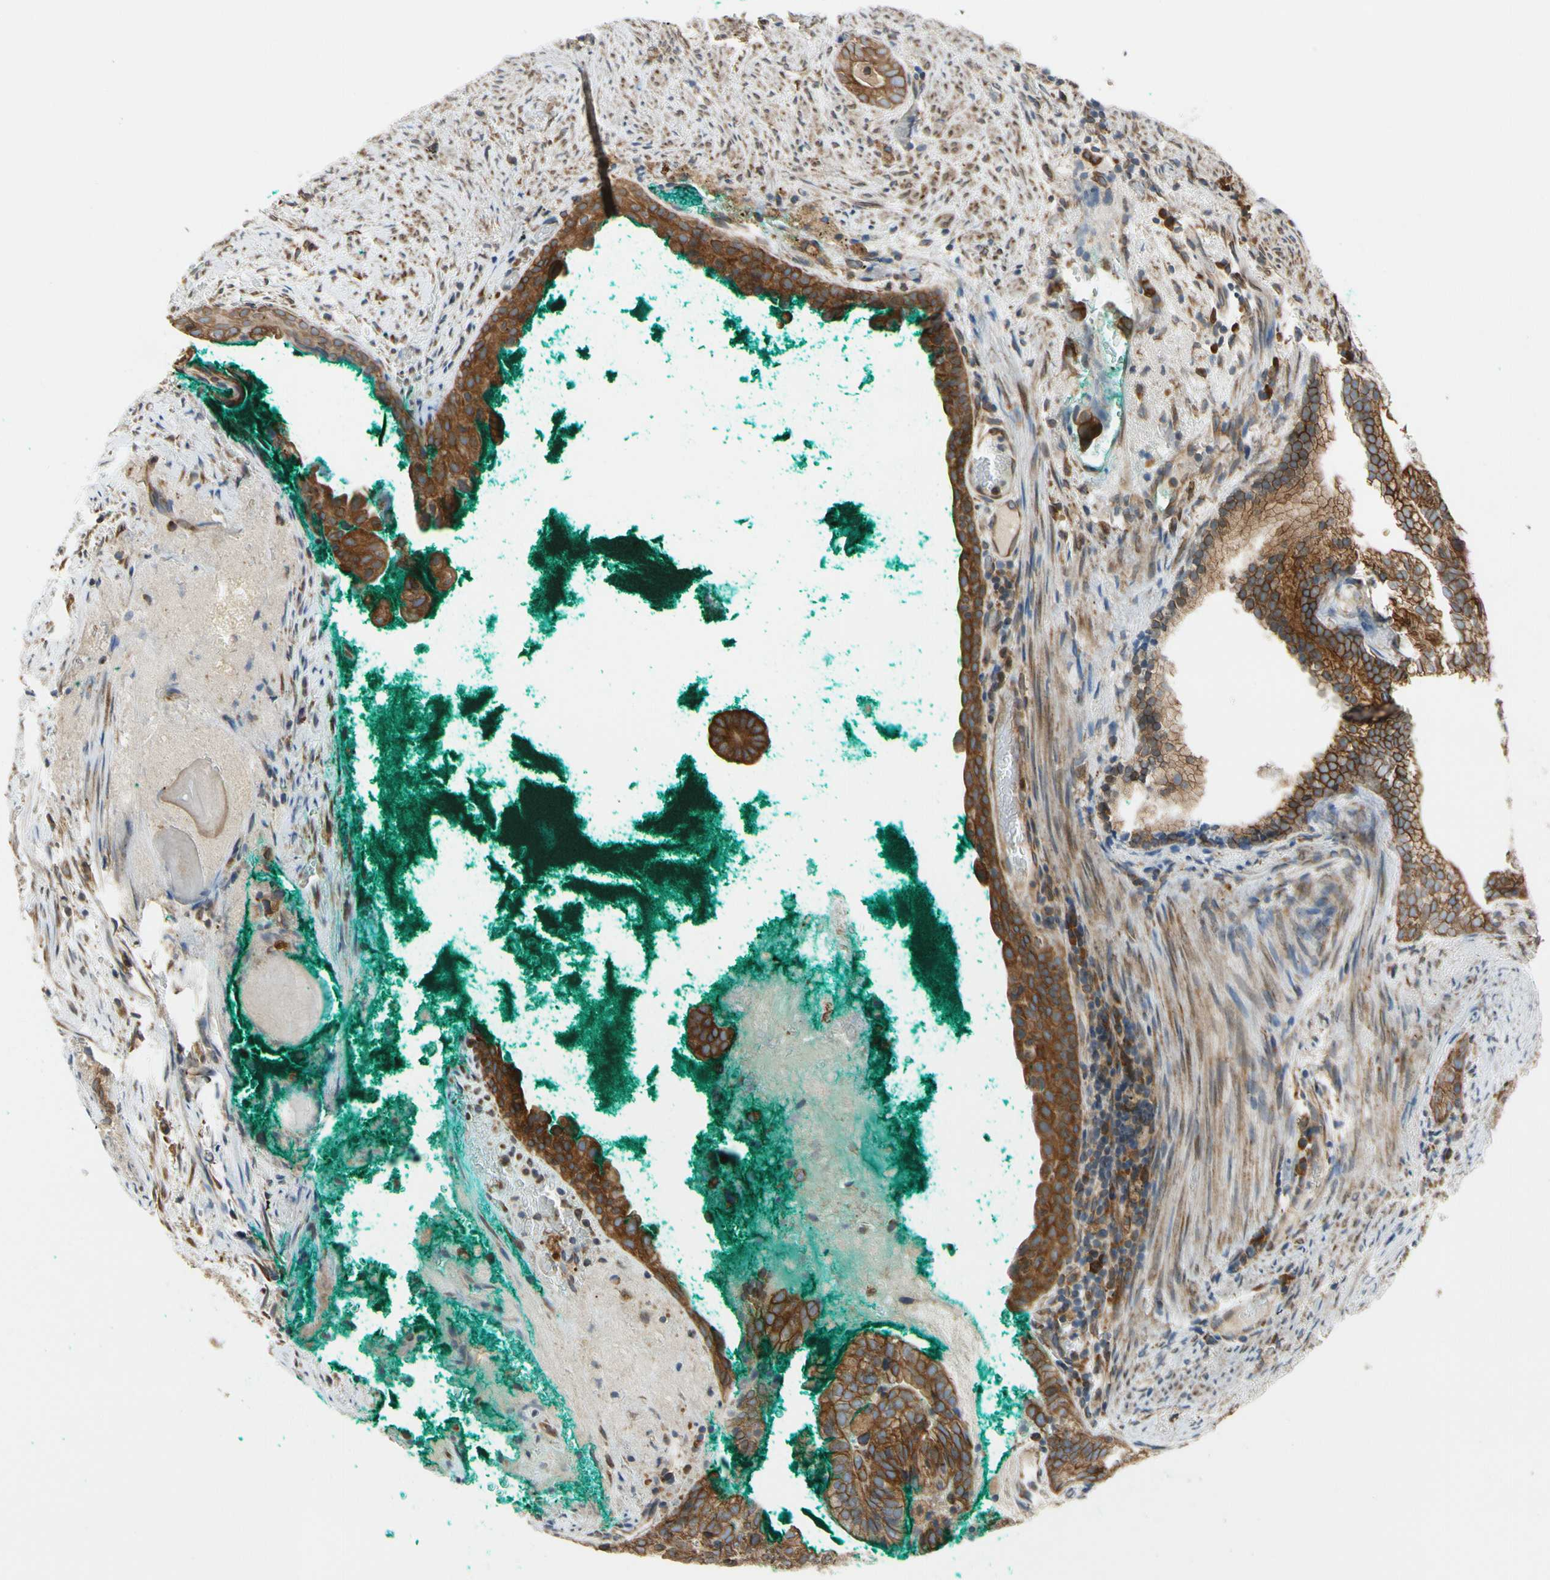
{"staining": {"intensity": "strong", "quantity": ">75%", "location": "cytoplasmic/membranous"}, "tissue": "prostate cancer", "cell_type": "Tumor cells", "image_type": "cancer", "snomed": [{"axis": "morphology", "description": "Adenocarcinoma, High grade"}, {"axis": "topography", "description": "Prostate"}], "caption": "Immunohistochemistry (IHC) image of neoplastic tissue: human prostate adenocarcinoma (high-grade) stained using immunohistochemistry (IHC) exhibits high levels of strong protein expression localized specifically in the cytoplasmic/membranous of tumor cells, appearing as a cytoplasmic/membranous brown color.", "gene": "CLCC1", "patient": {"sex": "male", "age": 66}}